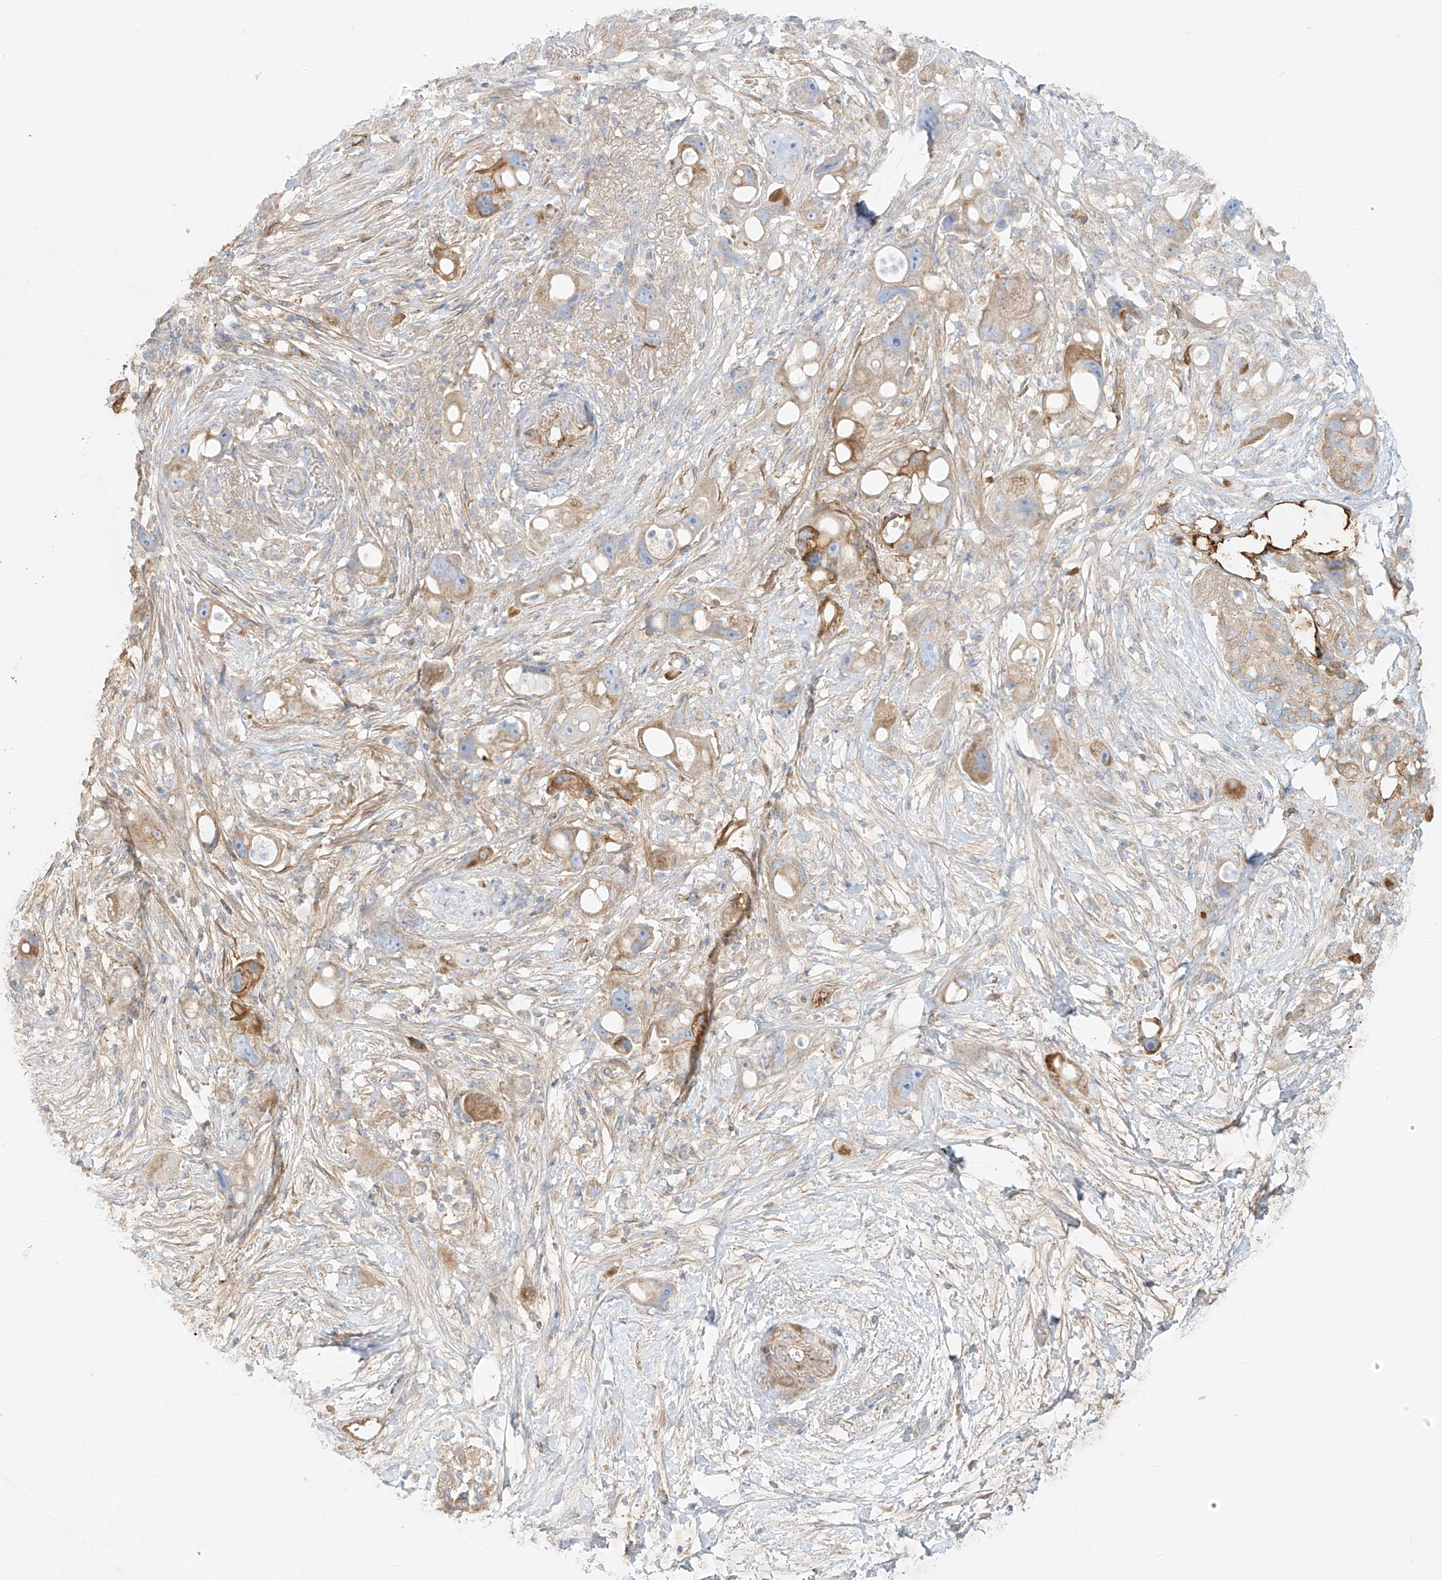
{"staining": {"intensity": "moderate", "quantity": "<25%", "location": "cytoplasmic/membranous"}, "tissue": "pancreatic cancer", "cell_type": "Tumor cells", "image_type": "cancer", "snomed": [{"axis": "morphology", "description": "Normal tissue, NOS"}, {"axis": "morphology", "description": "Adenocarcinoma, NOS"}, {"axis": "topography", "description": "Pancreas"}], "caption": "Pancreatic cancer tissue reveals moderate cytoplasmic/membranous expression in approximately <25% of tumor cells", "gene": "OCSTAMP", "patient": {"sex": "female", "age": 68}}